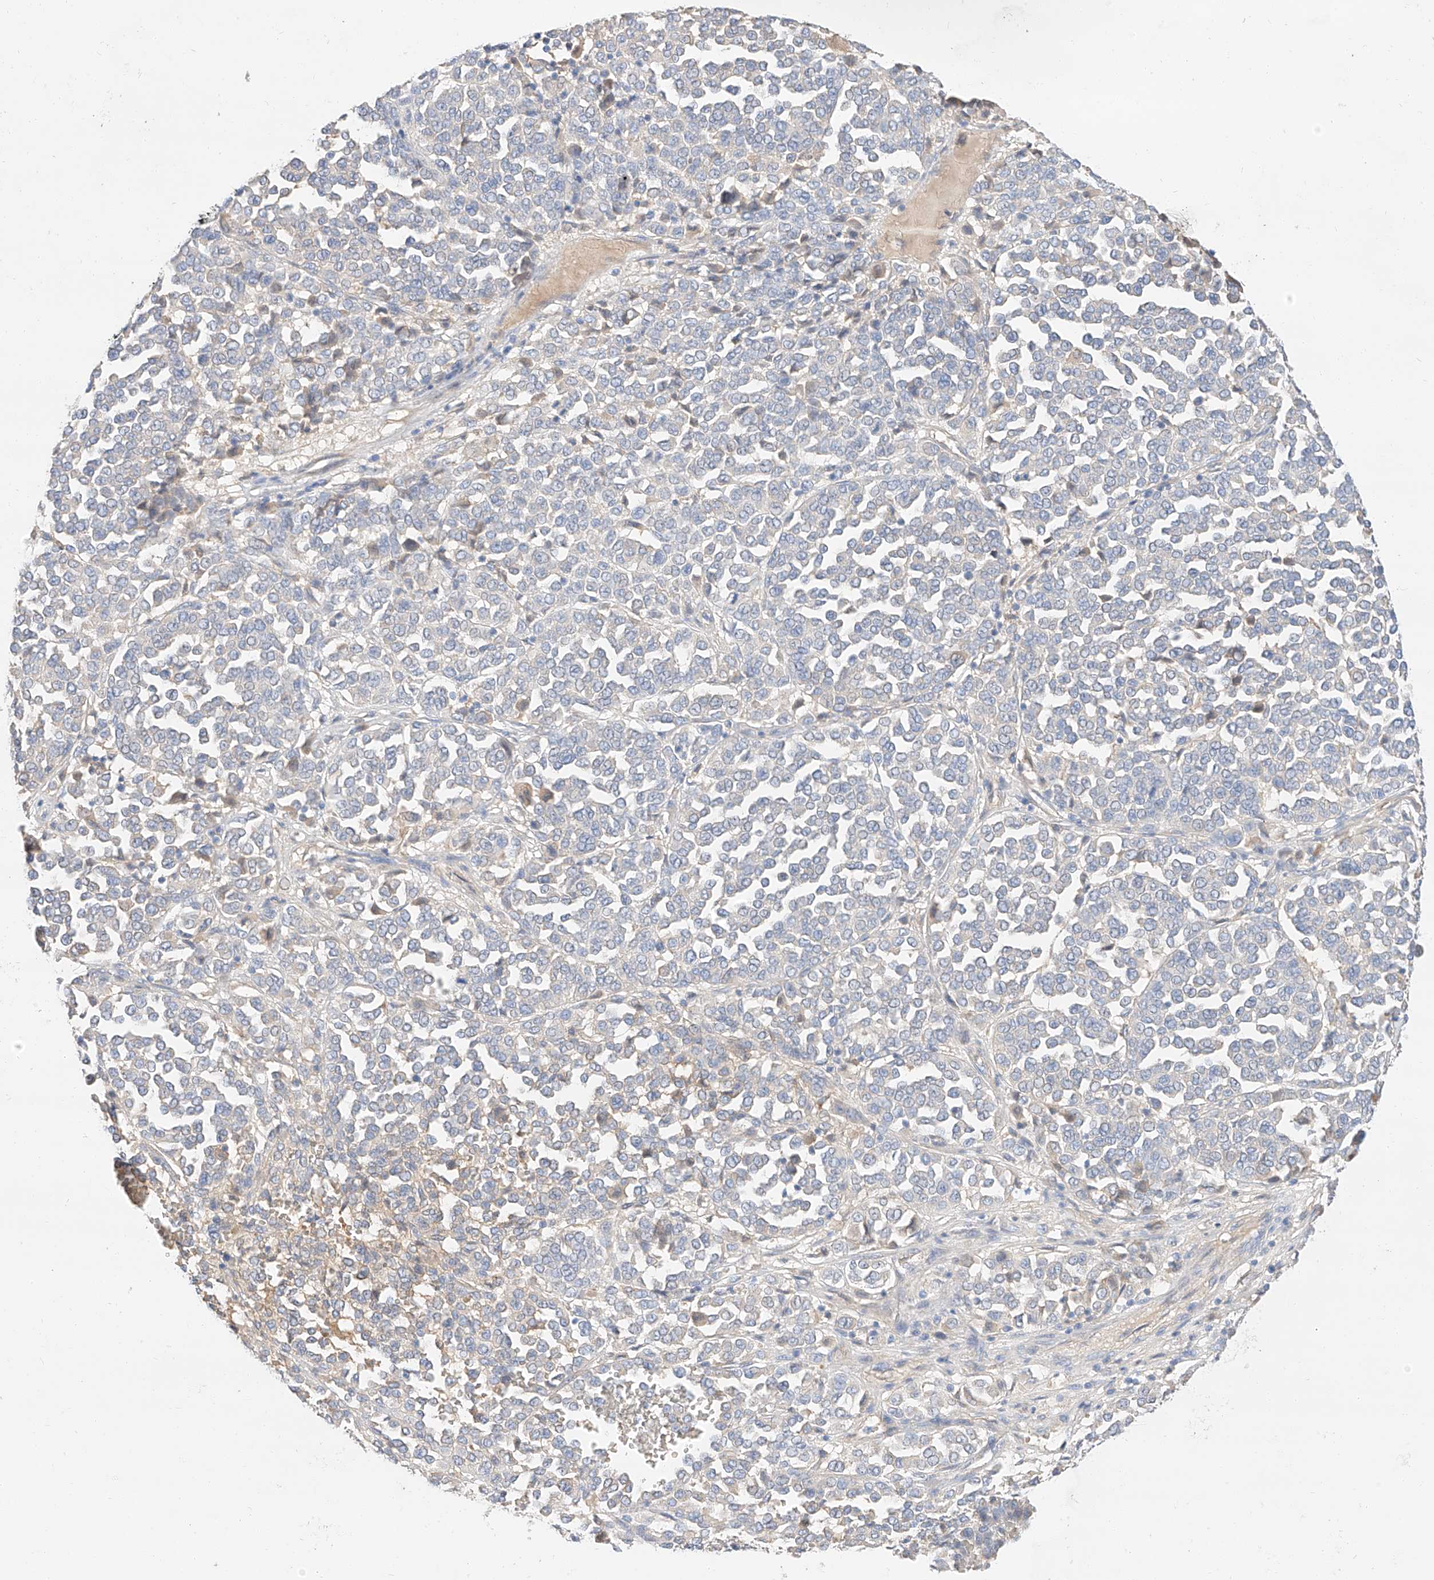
{"staining": {"intensity": "negative", "quantity": "none", "location": "none"}, "tissue": "melanoma", "cell_type": "Tumor cells", "image_type": "cancer", "snomed": [{"axis": "morphology", "description": "Malignant melanoma, Metastatic site"}, {"axis": "topography", "description": "Pancreas"}], "caption": "This is an IHC histopathology image of human melanoma. There is no positivity in tumor cells.", "gene": "MAP7", "patient": {"sex": "female", "age": 30}}